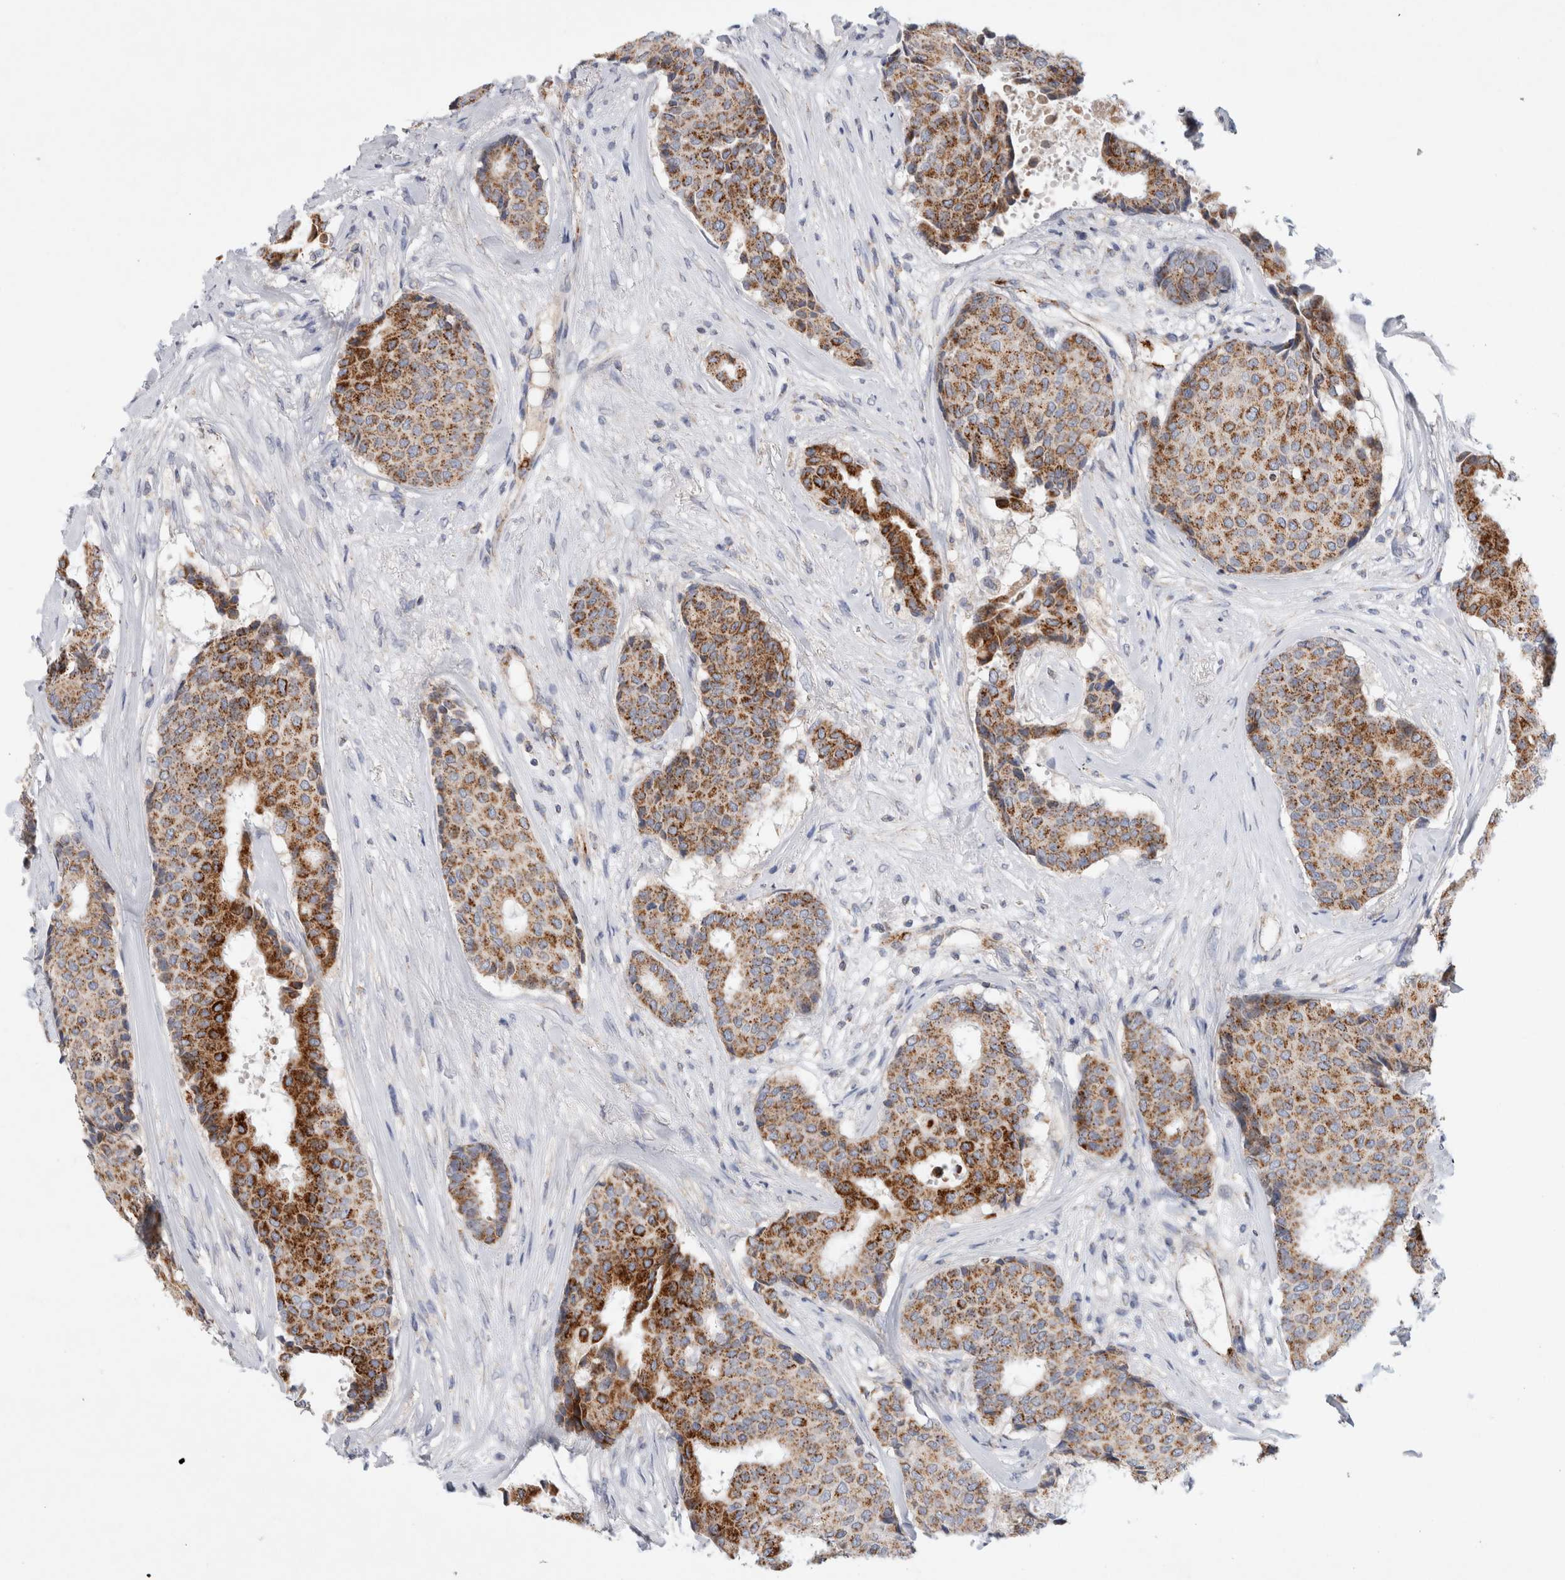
{"staining": {"intensity": "moderate", "quantity": ">75%", "location": "cytoplasmic/membranous"}, "tissue": "breast cancer", "cell_type": "Tumor cells", "image_type": "cancer", "snomed": [{"axis": "morphology", "description": "Duct carcinoma"}, {"axis": "topography", "description": "Breast"}], "caption": "IHC of human breast cancer exhibits medium levels of moderate cytoplasmic/membranous positivity in about >75% of tumor cells.", "gene": "IARS2", "patient": {"sex": "female", "age": 75}}